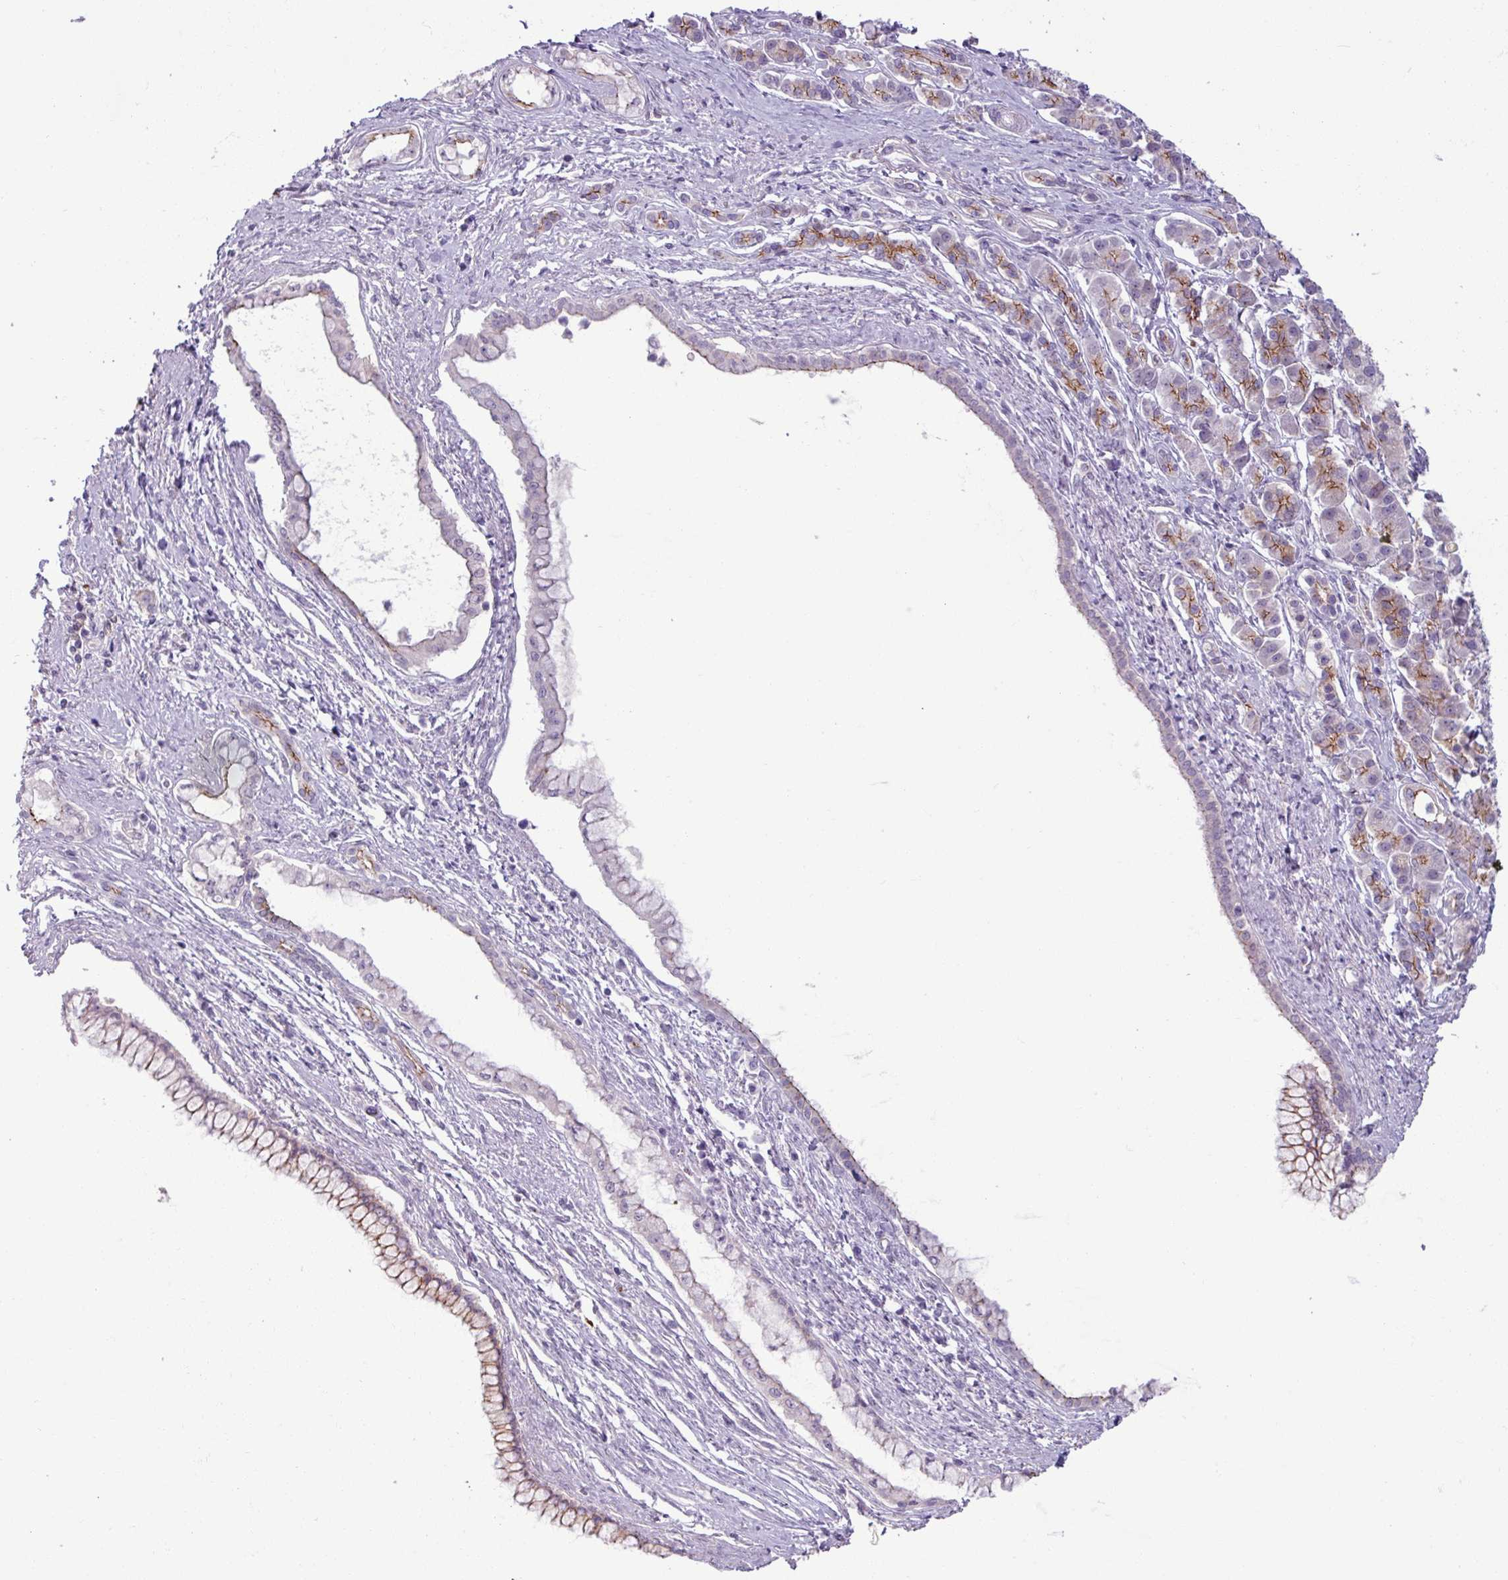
{"staining": {"intensity": "weak", "quantity": "25%-75%", "location": "cytoplasmic/membranous"}, "tissue": "pancreatic cancer", "cell_type": "Tumor cells", "image_type": "cancer", "snomed": [{"axis": "morphology", "description": "Adenocarcinoma, NOS"}, {"axis": "topography", "description": "Pancreas"}], "caption": "Tumor cells show low levels of weak cytoplasmic/membranous staining in approximately 25%-75% of cells in adenocarcinoma (pancreatic).", "gene": "PNMA6A", "patient": {"sex": "male", "age": 70}}